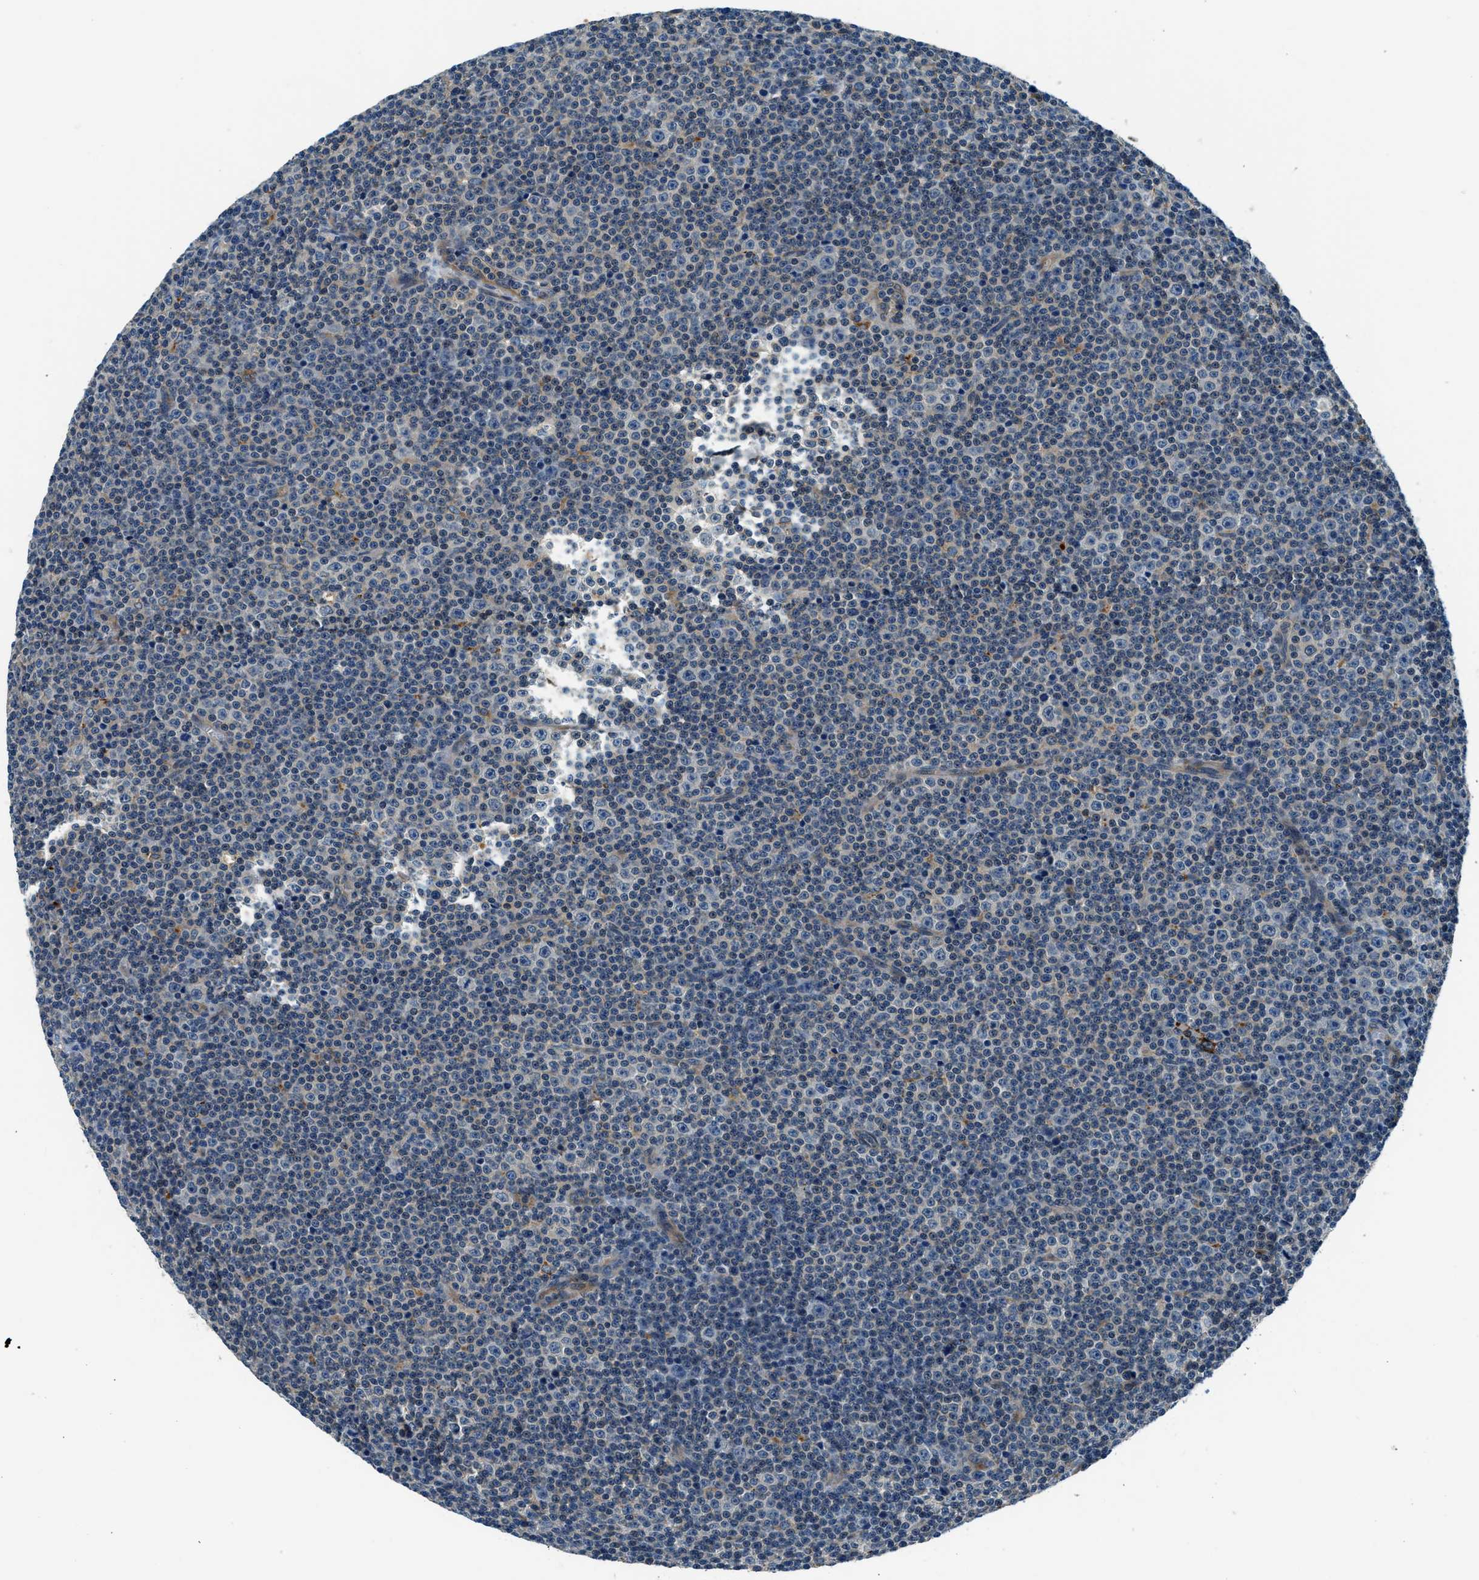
{"staining": {"intensity": "negative", "quantity": "none", "location": "none"}, "tissue": "lymphoma", "cell_type": "Tumor cells", "image_type": "cancer", "snomed": [{"axis": "morphology", "description": "Malignant lymphoma, non-Hodgkin's type, Low grade"}, {"axis": "topography", "description": "Lymph node"}], "caption": "Immunohistochemical staining of human malignant lymphoma, non-Hodgkin's type (low-grade) shows no significant positivity in tumor cells.", "gene": "SLC19A2", "patient": {"sex": "female", "age": 67}}